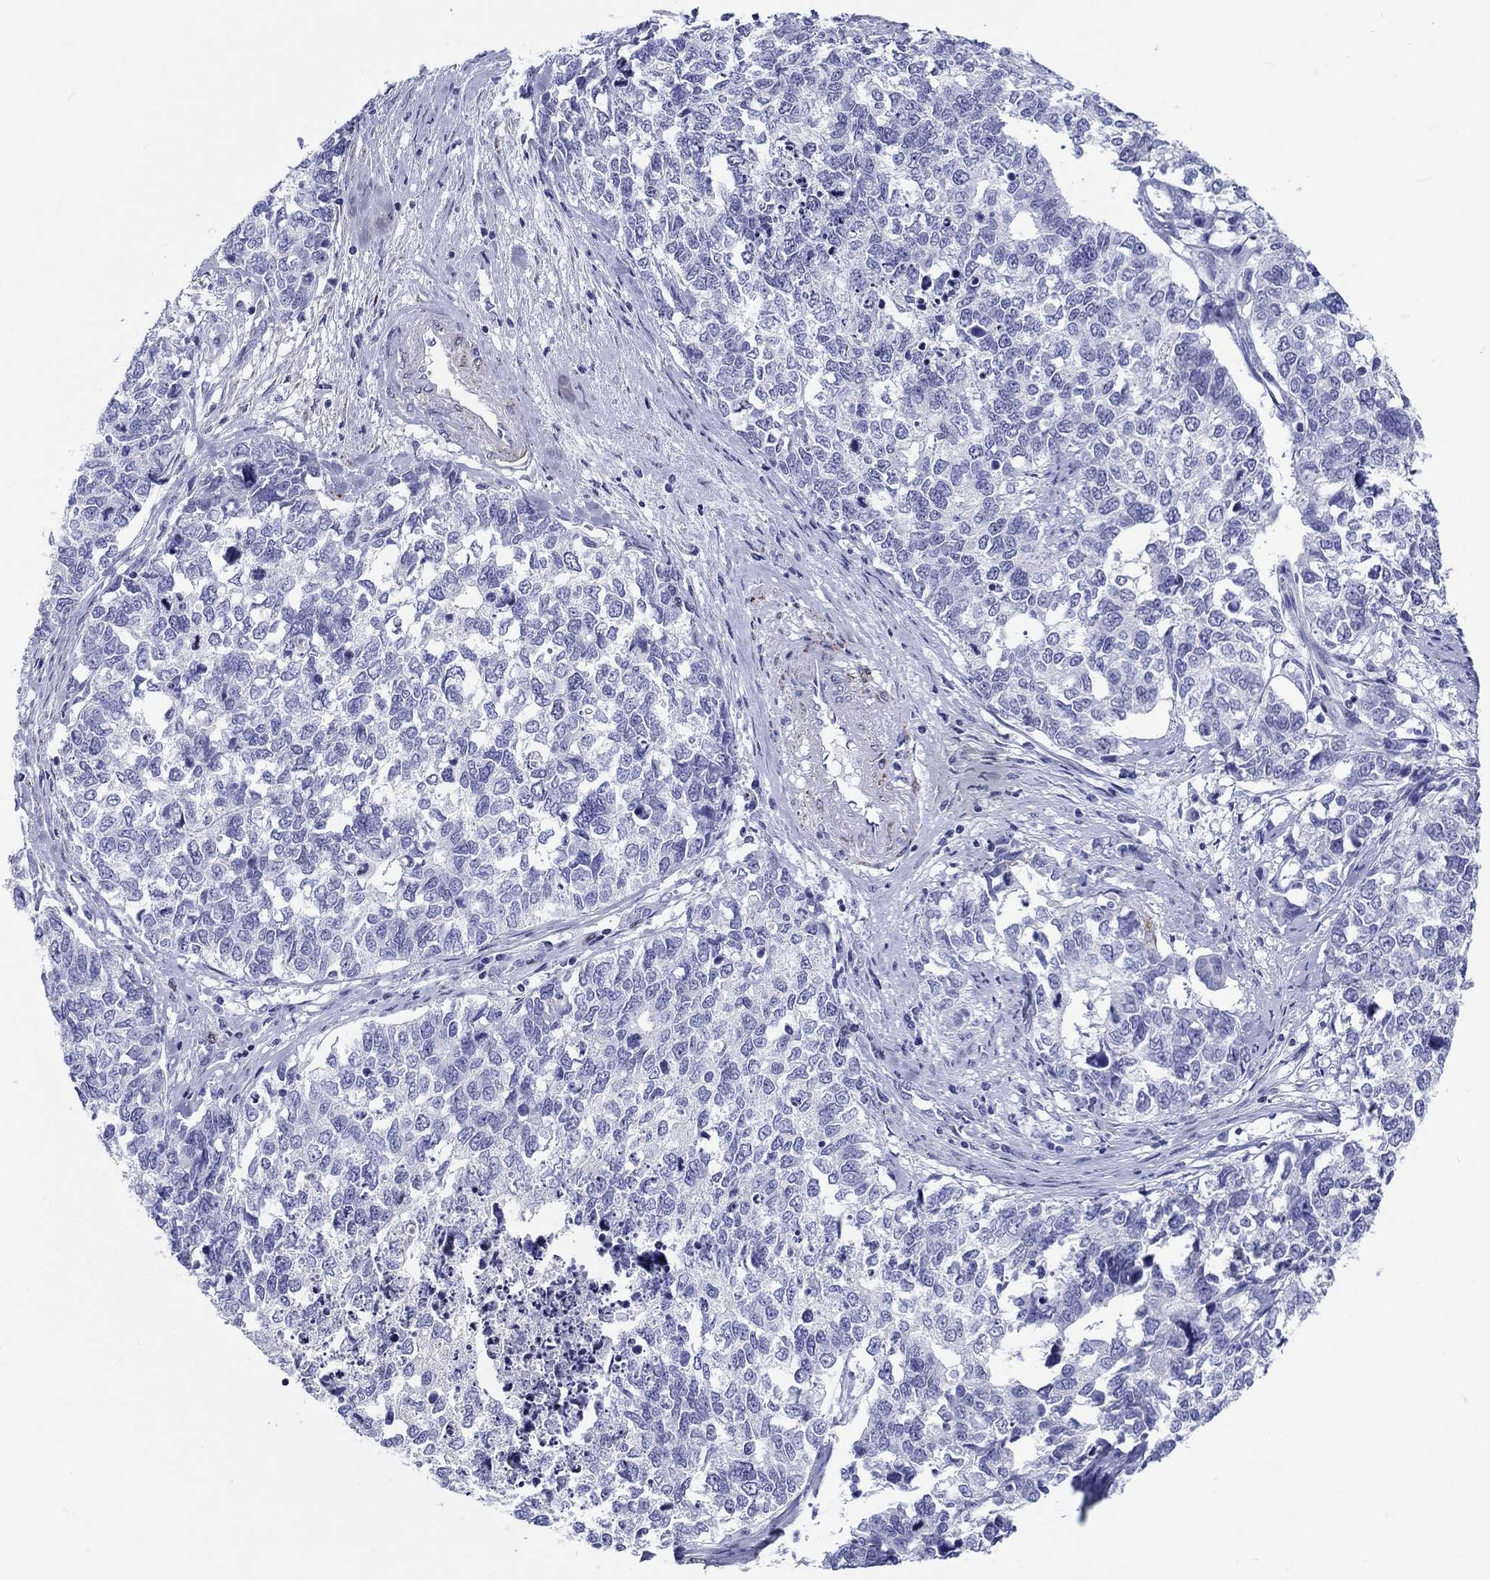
{"staining": {"intensity": "negative", "quantity": "none", "location": "none"}, "tissue": "cervical cancer", "cell_type": "Tumor cells", "image_type": "cancer", "snomed": [{"axis": "morphology", "description": "Squamous cell carcinoma, NOS"}, {"axis": "topography", "description": "Cervix"}], "caption": "Histopathology image shows no protein staining in tumor cells of cervical squamous cell carcinoma tissue. (IHC, brightfield microscopy, high magnification).", "gene": "H1-1", "patient": {"sex": "female", "age": 63}}